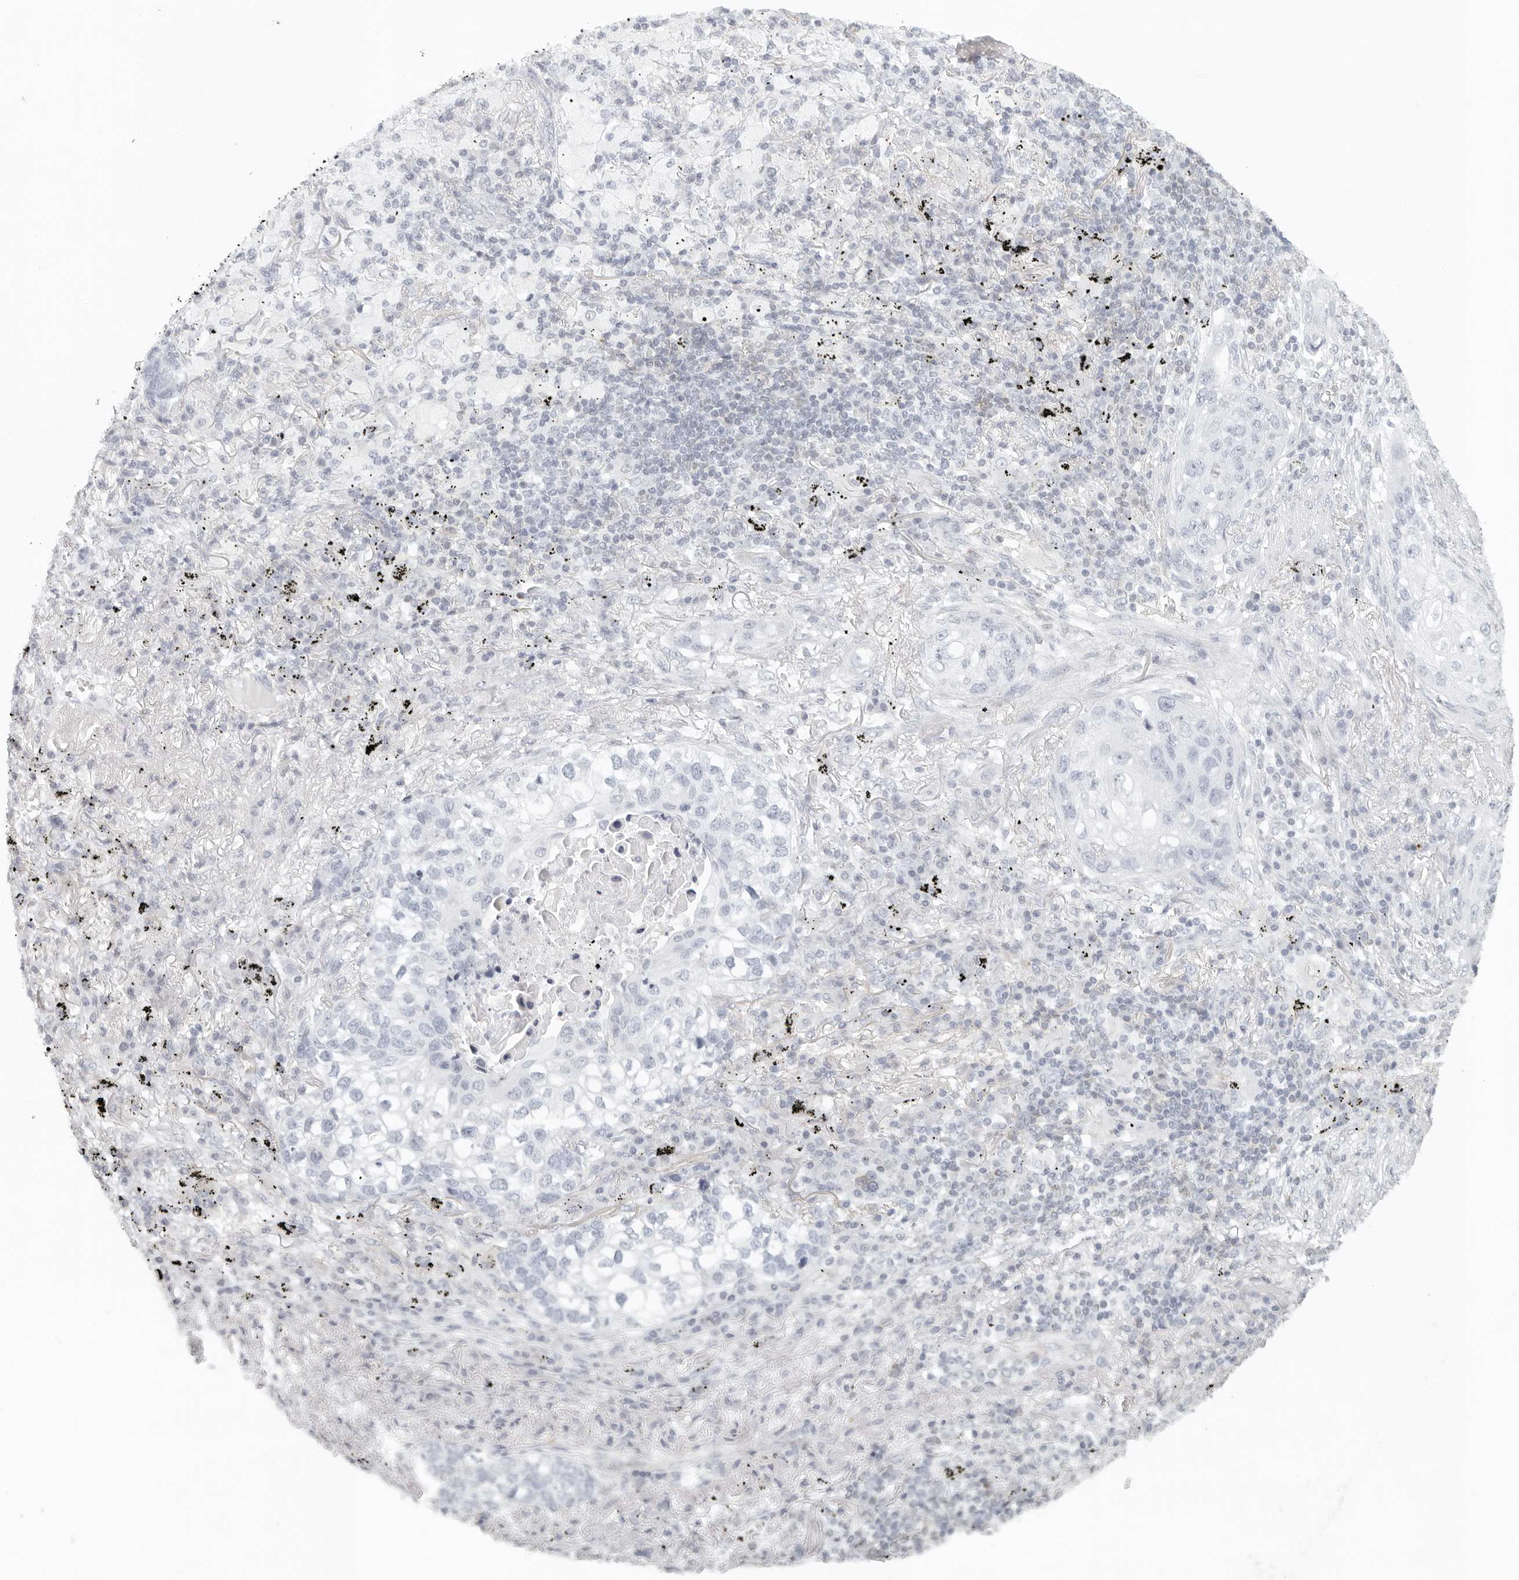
{"staining": {"intensity": "negative", "quantity": "none", "location": "none"}, "tissue": "lung cancer", "cell_type": "Tumor cells", "image_type": "cancer", "snomed": [{"axis": "morphology", "description": "Squamous cell carcinoma, NOS"}, {"axis": "topography", "description": "Lung"}], "caption": "A histopathology image of human lung squamous cell carcinoma is negative for staining in tumor cells.", "gene": "RPS6KC1", "patient": {"sex": "female", "age": 63}}